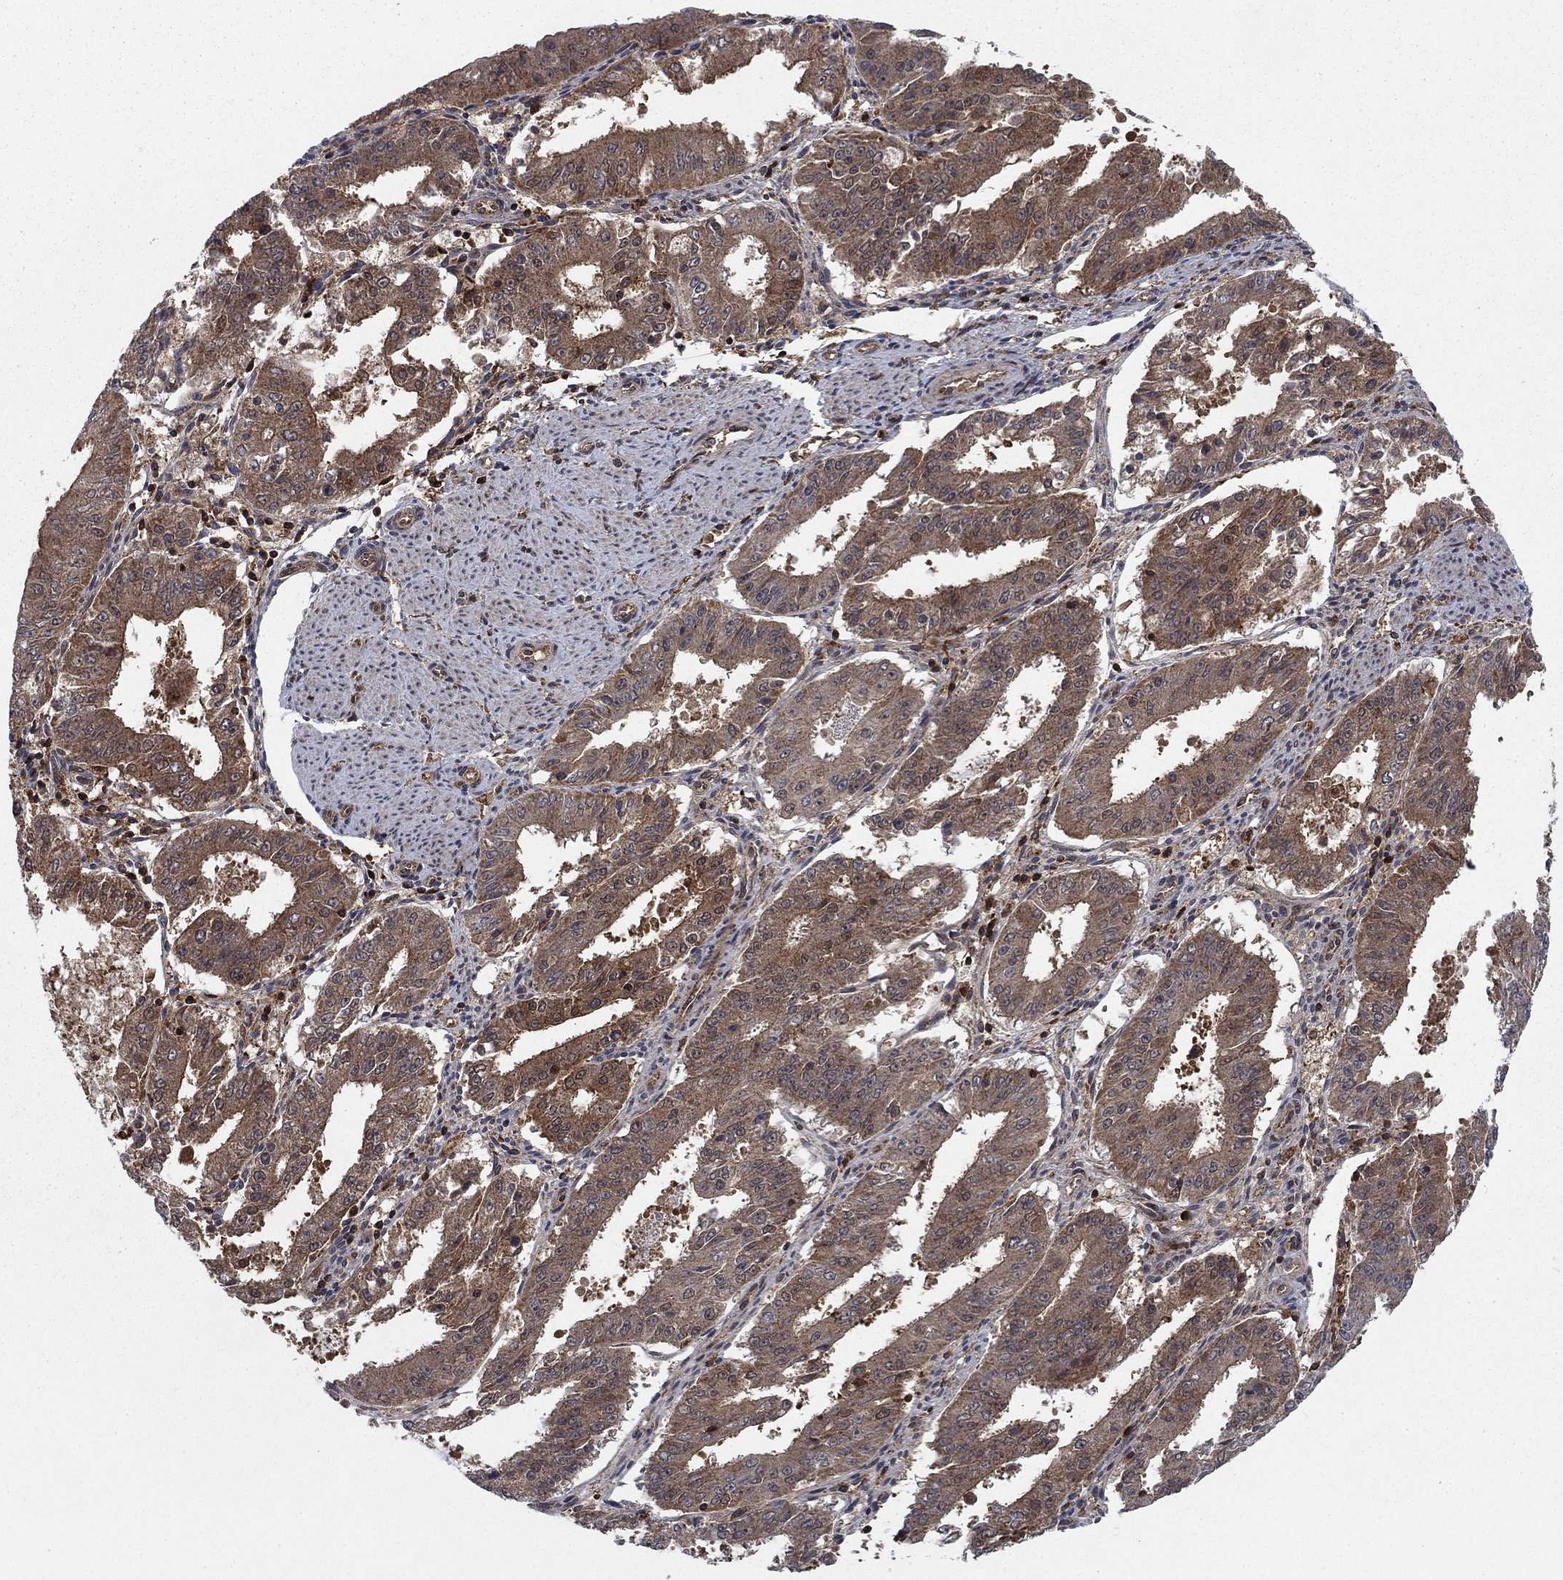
{"staining": {"intensity": "strong", "quantity": "25%-75%", "location": "cytoplasmic/membranous"}, "tissue": "ovarian cancer", "cell_type": "Tumor cells", "image_type": "cancer", "snomed": [{"axis": "morphology", "description": "Carcinoma, endometroid"}, {"axis": "topography", "description": "Ovary"}], "caption": "Immunohistochemical staining of ovarian endometroid carcinoma demonstrates high levels of strong cytoplasmic/membranous staining in about 25%-75% of tumor cells. The staining was performed using DAB (3,3'-diaminobenzidine) to visualize the protein expression in brown, while the nuclei were stained in blue with hematoxylin (Magnification: 20x).", "gene": "IFI35", "patient": {"sex": "female", "age": 42}}